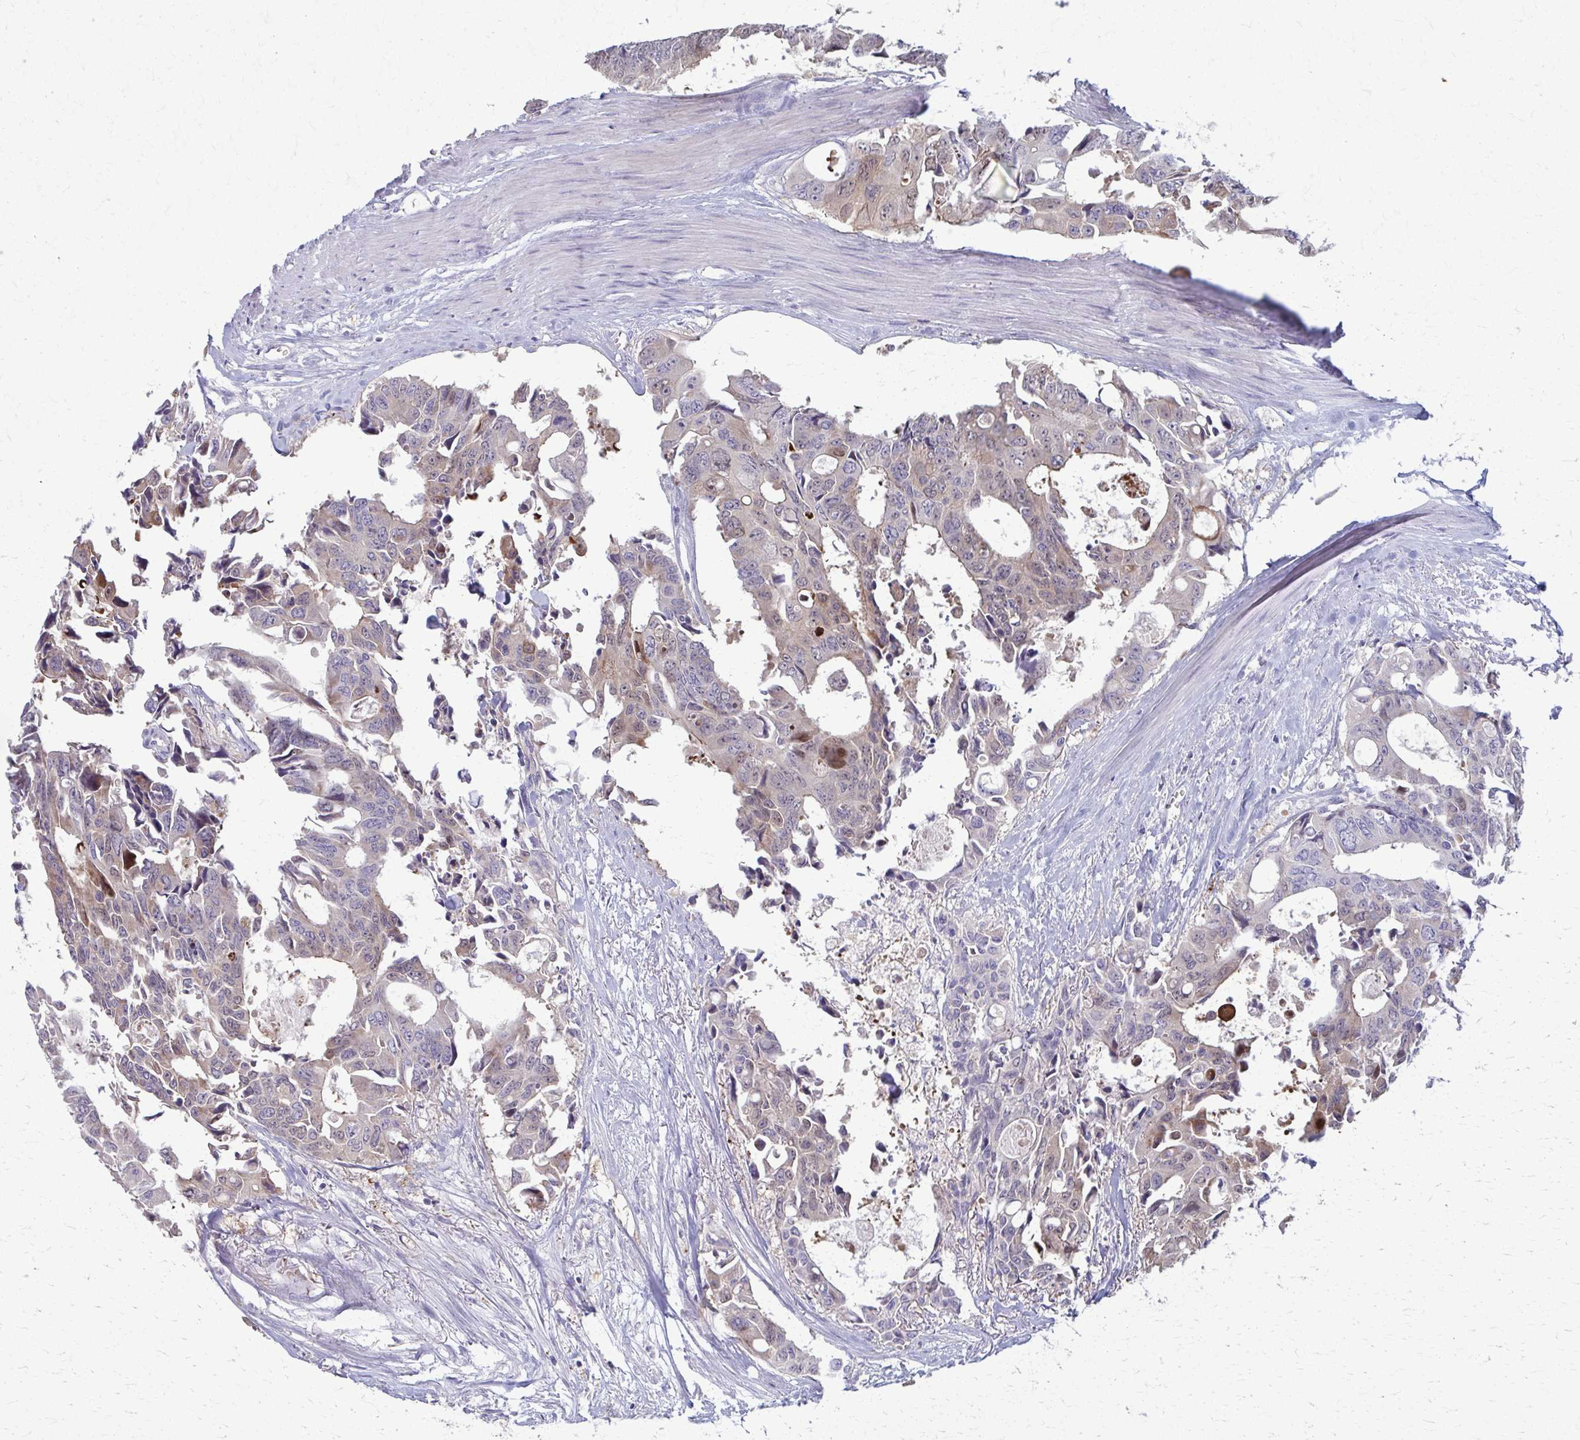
{"staining": {"intensity": "weak", "quantity": "25%-75%", "location": "cytoplasmic/membranous,nuclear"}, "tissue": "colorectal cancer", "cell_type": "Tumor cells", "image_type": "cancer", "snomed": [{"axis": "morphology", "description": "Adenocarcinoma, NOS"}, {"axis": "topography", "description": "Rectum"}], "caption": "This histopathology image shows IHC staining of human adenocarcinoma (colorectal), with low weak cytoplasmic/membranous and nuclear positivity in about 25%-75% of tumor cells.", "gene": "OR4M1", "patient": {"sex": "male", "age": 76}}